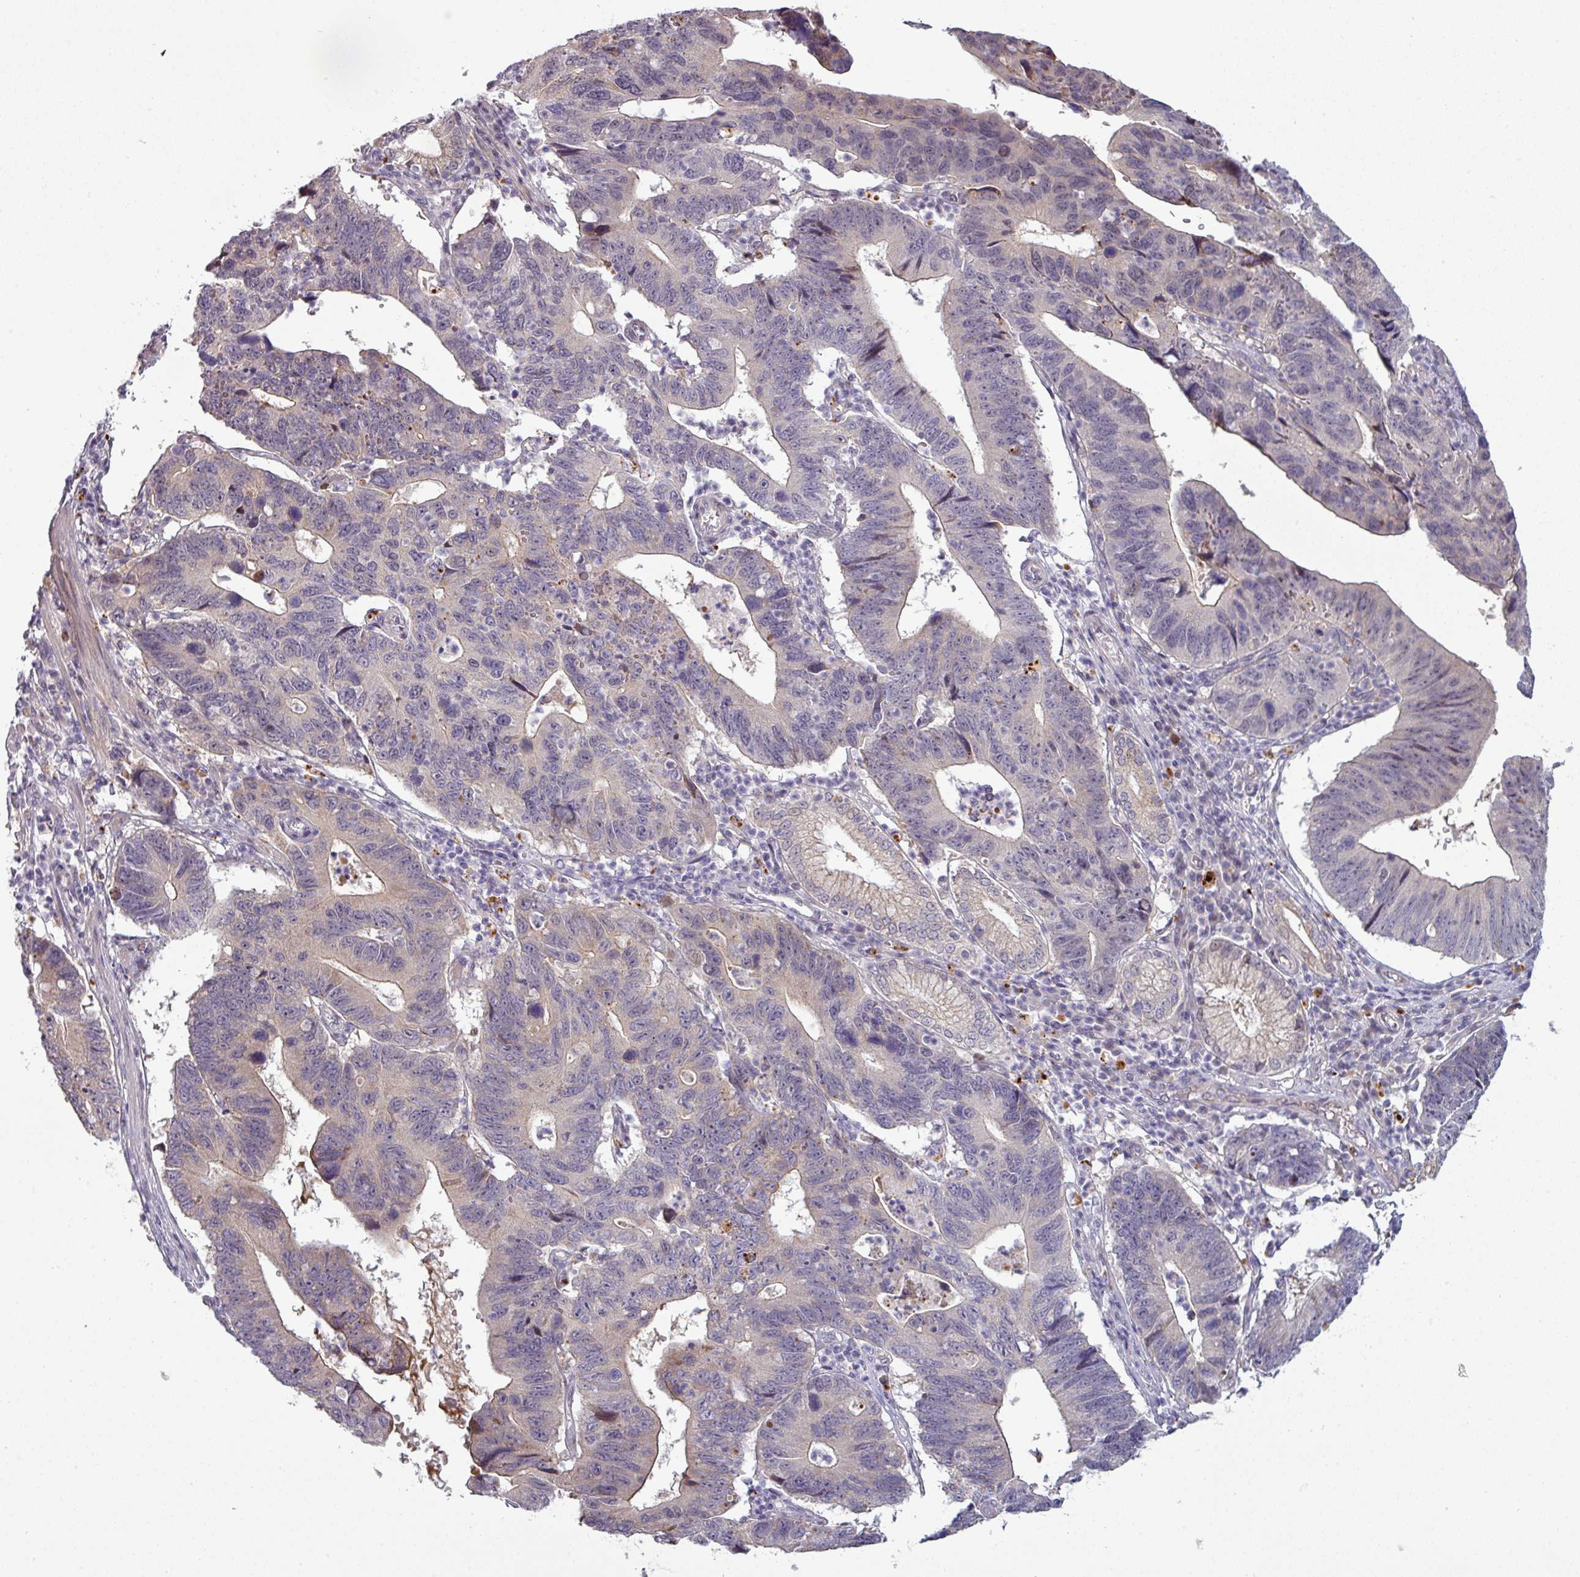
{"staining": {"intensity": "negative", "quantity": "none", "location": "none"}, "tissue": "stomach cancer", "cell_type": "Tumor cells", "image_type": "cancer", "snomed": [{"axis": "morphology", "description": "Adenocarcinoma, NOS"}, {"axis": "topography", "description": "Stomach"}], "caption": "Tumor cells are negative for protein expression in human stomach adenocarcinoma. (DAB (3,3'-diaminobenzidine) IHC visualized using brightfield microscopy, high magnification).", "gene": "C2orf16", "patient": {"sex": "male", "age": 59}}